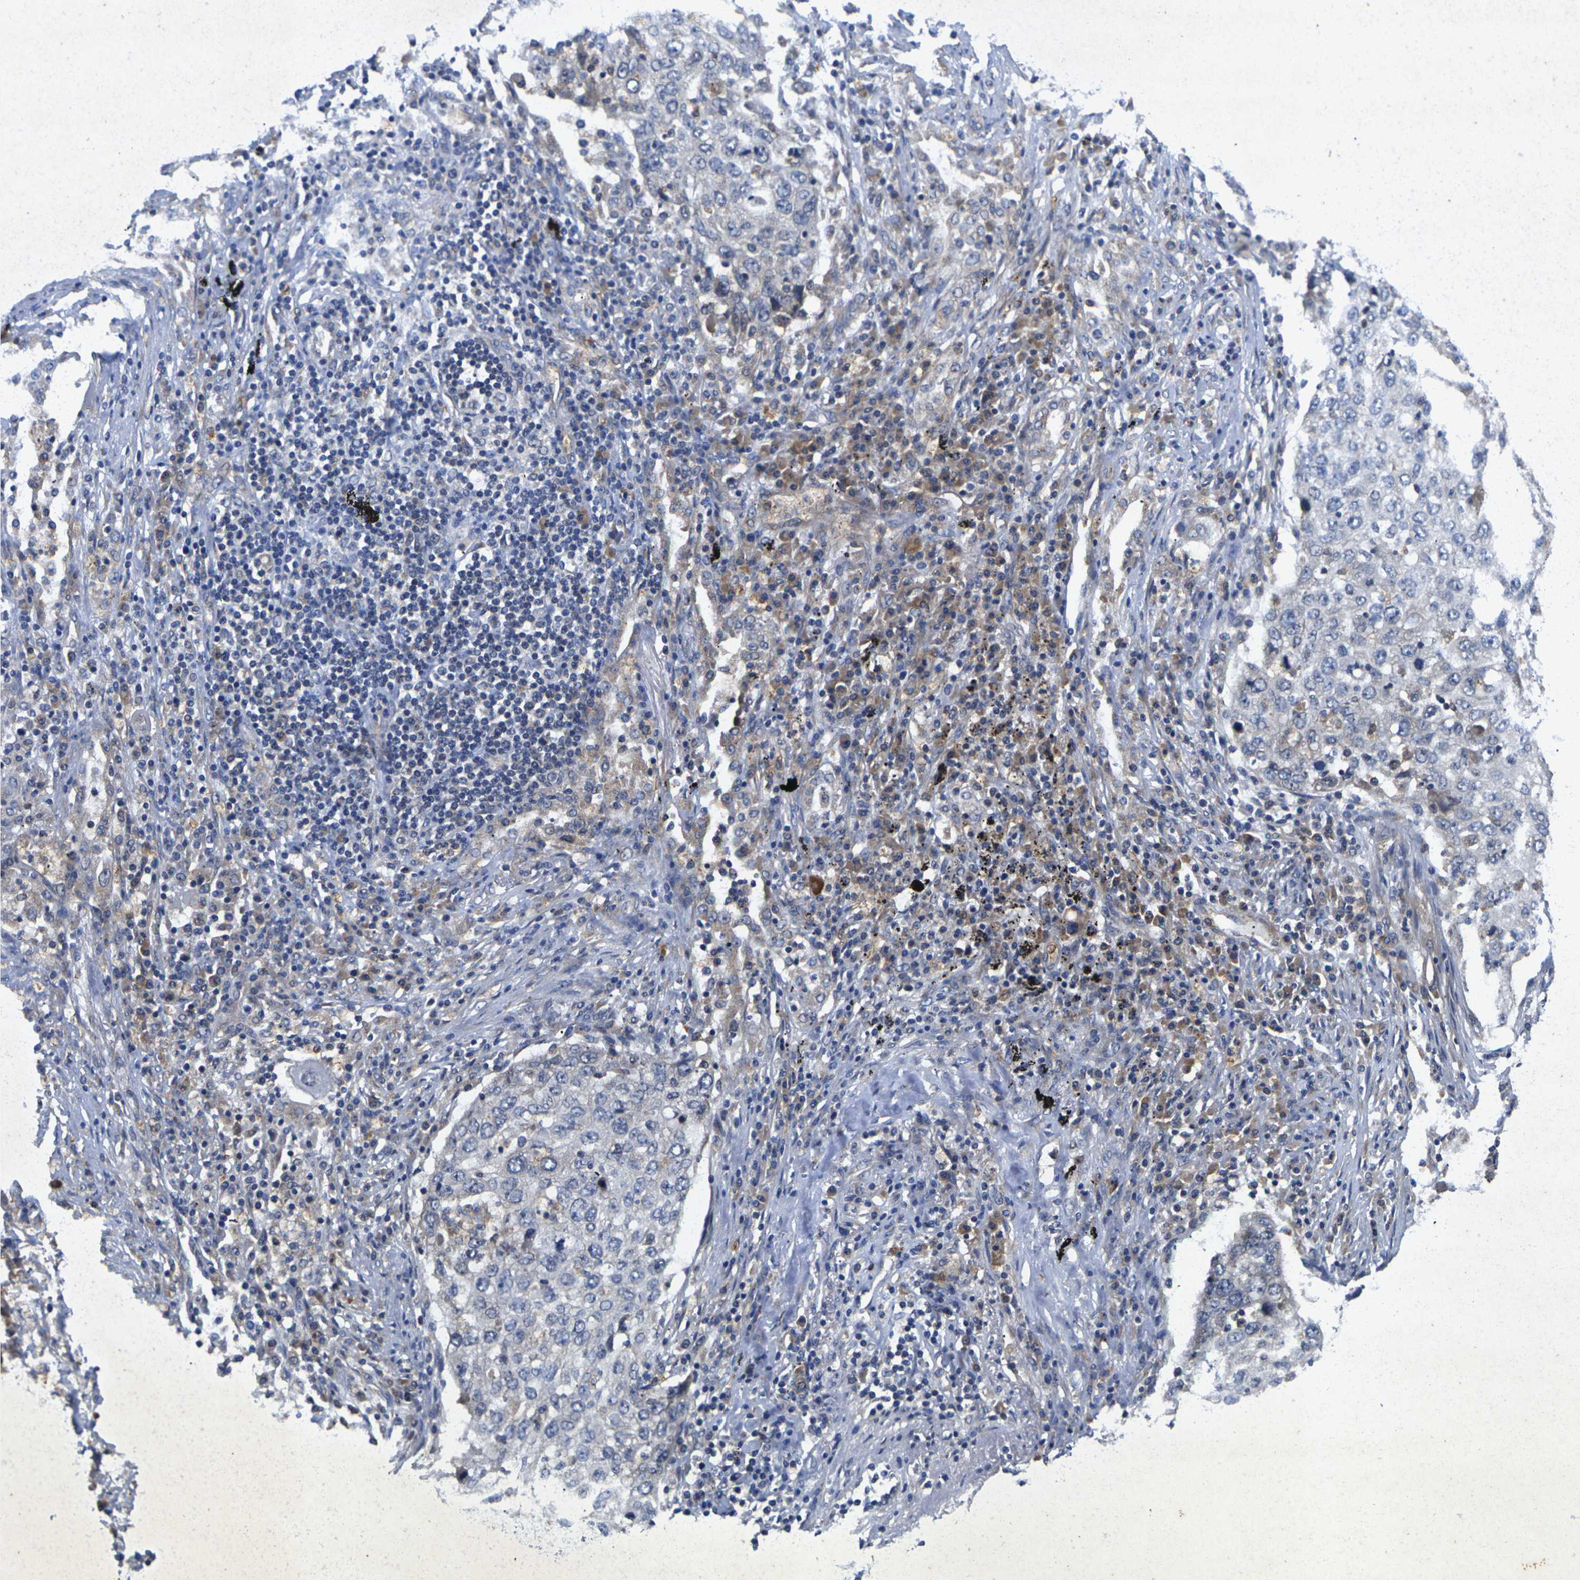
{"staining": {"intensity": "negative", "quantity": "none", "location": "none"}, "tissue": "lung cancer", "cell_type": "Tumor cells", "image_type": "cancer", "snomed": [{"axis": "morphology", "description": "Squamous cell carcinoma, NOS"}, {"axis": "topography", "description": "Lung"}], "caption": "Immunohistochemical staining of human lung squamous cell carcinoma shows no significant staining in tumor cells.", "gene": "KIF1B", "patient": {"sex": "female", "age": 63}}